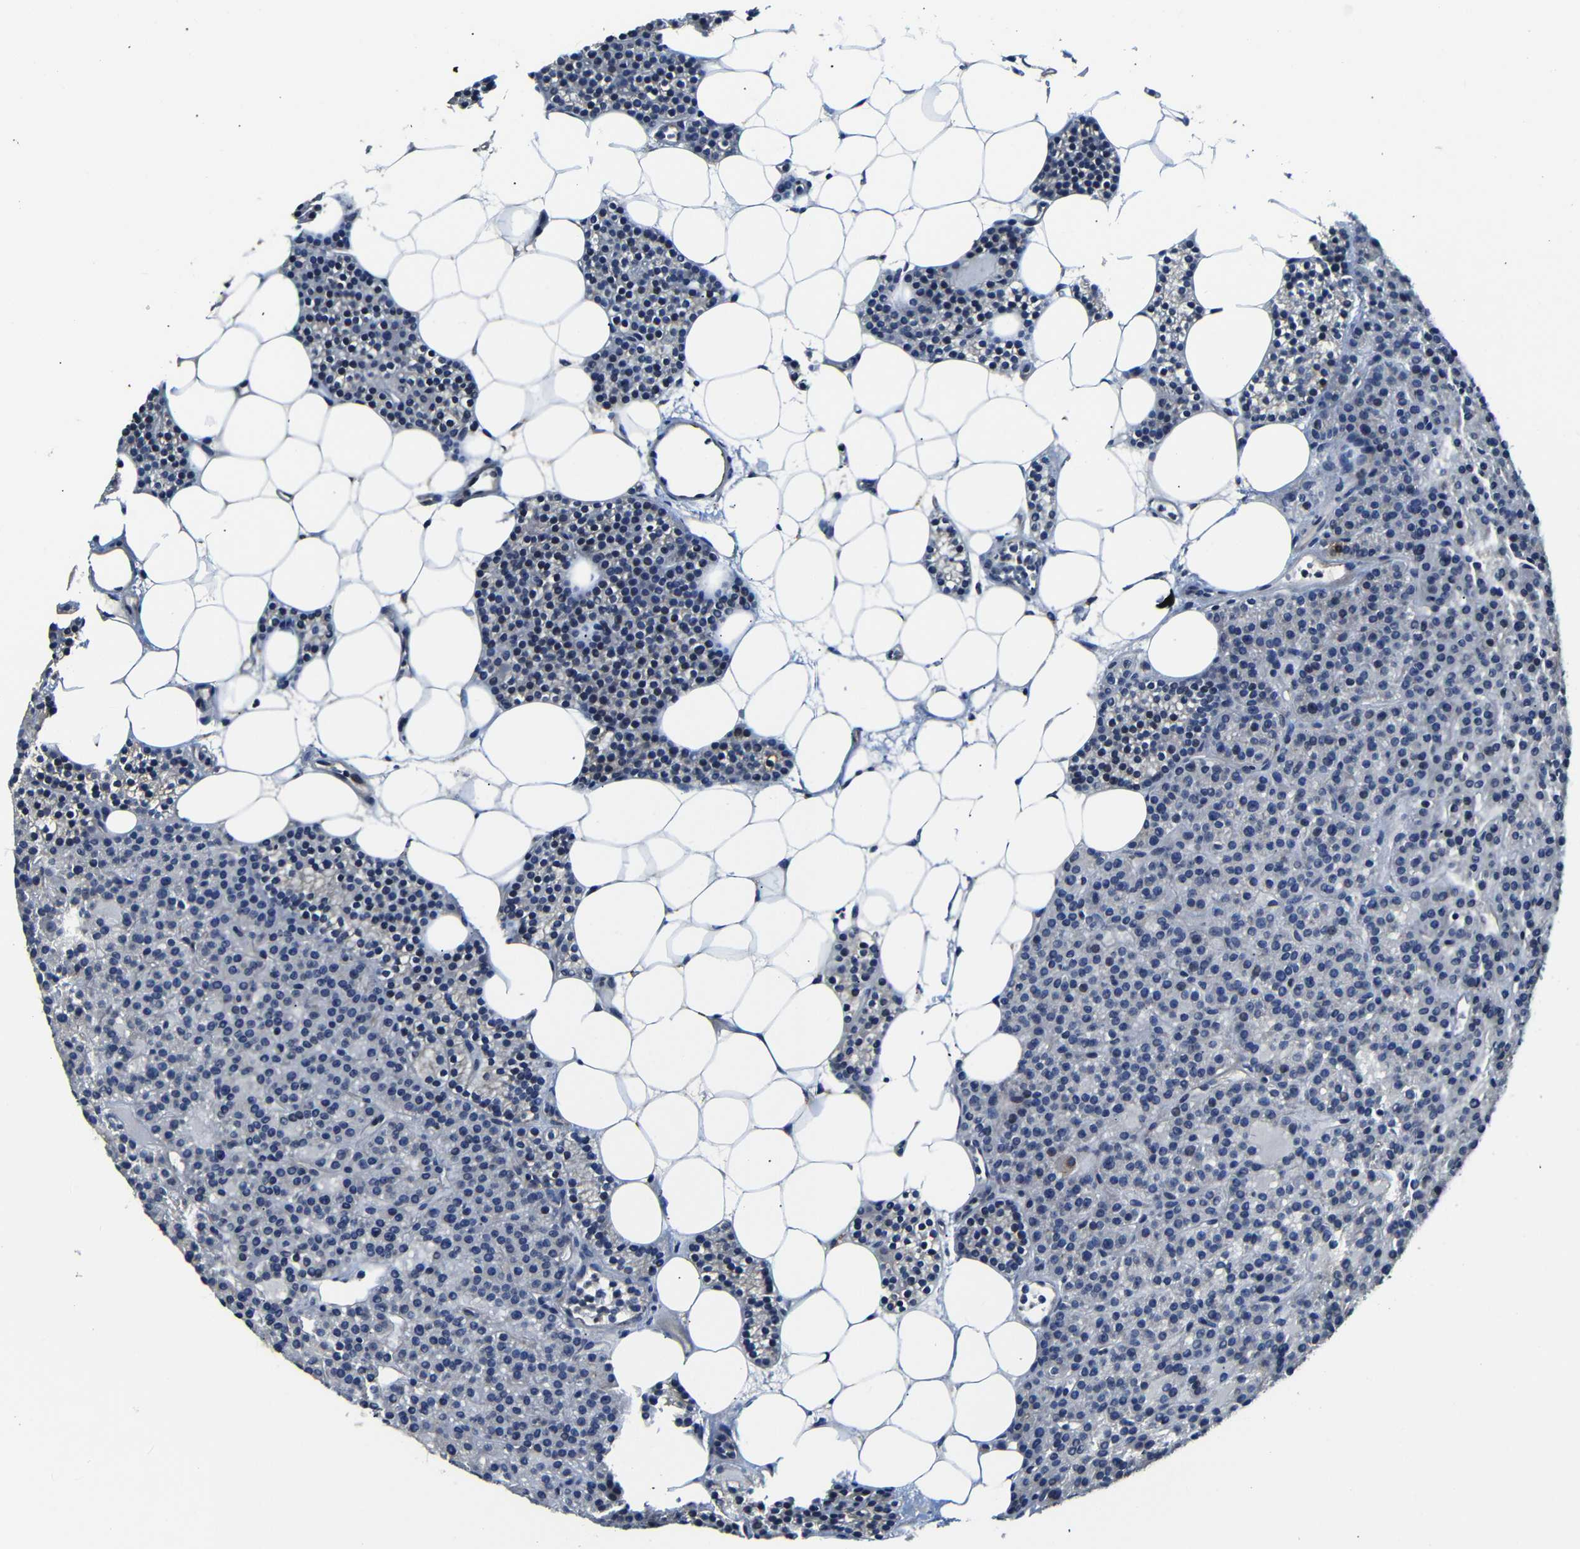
{"staining": {"intensity": "weak", "quantity": "<25%", "location": "cytoplasmic/membranous"}, "tissue": "parathyroid gland", "cell_type": "Glandular cells", "image_type": "normal", "snomed": [{"axis": "morphology", "description": "Normal tissue, NOS"}, {"axis": "morphology", "description": "Adenoma, NOS"}, {"axis": "topography", "description": "Parathyroid gland"}], "caption": "Micrograph shows no protein positivity in glandular cells of unremarkable parathyroid gland. (Brightfield microscopy of DAB IHC at high magnification).", "gene": "AFDN", "patient": {"sex": "female", "age": 51}}